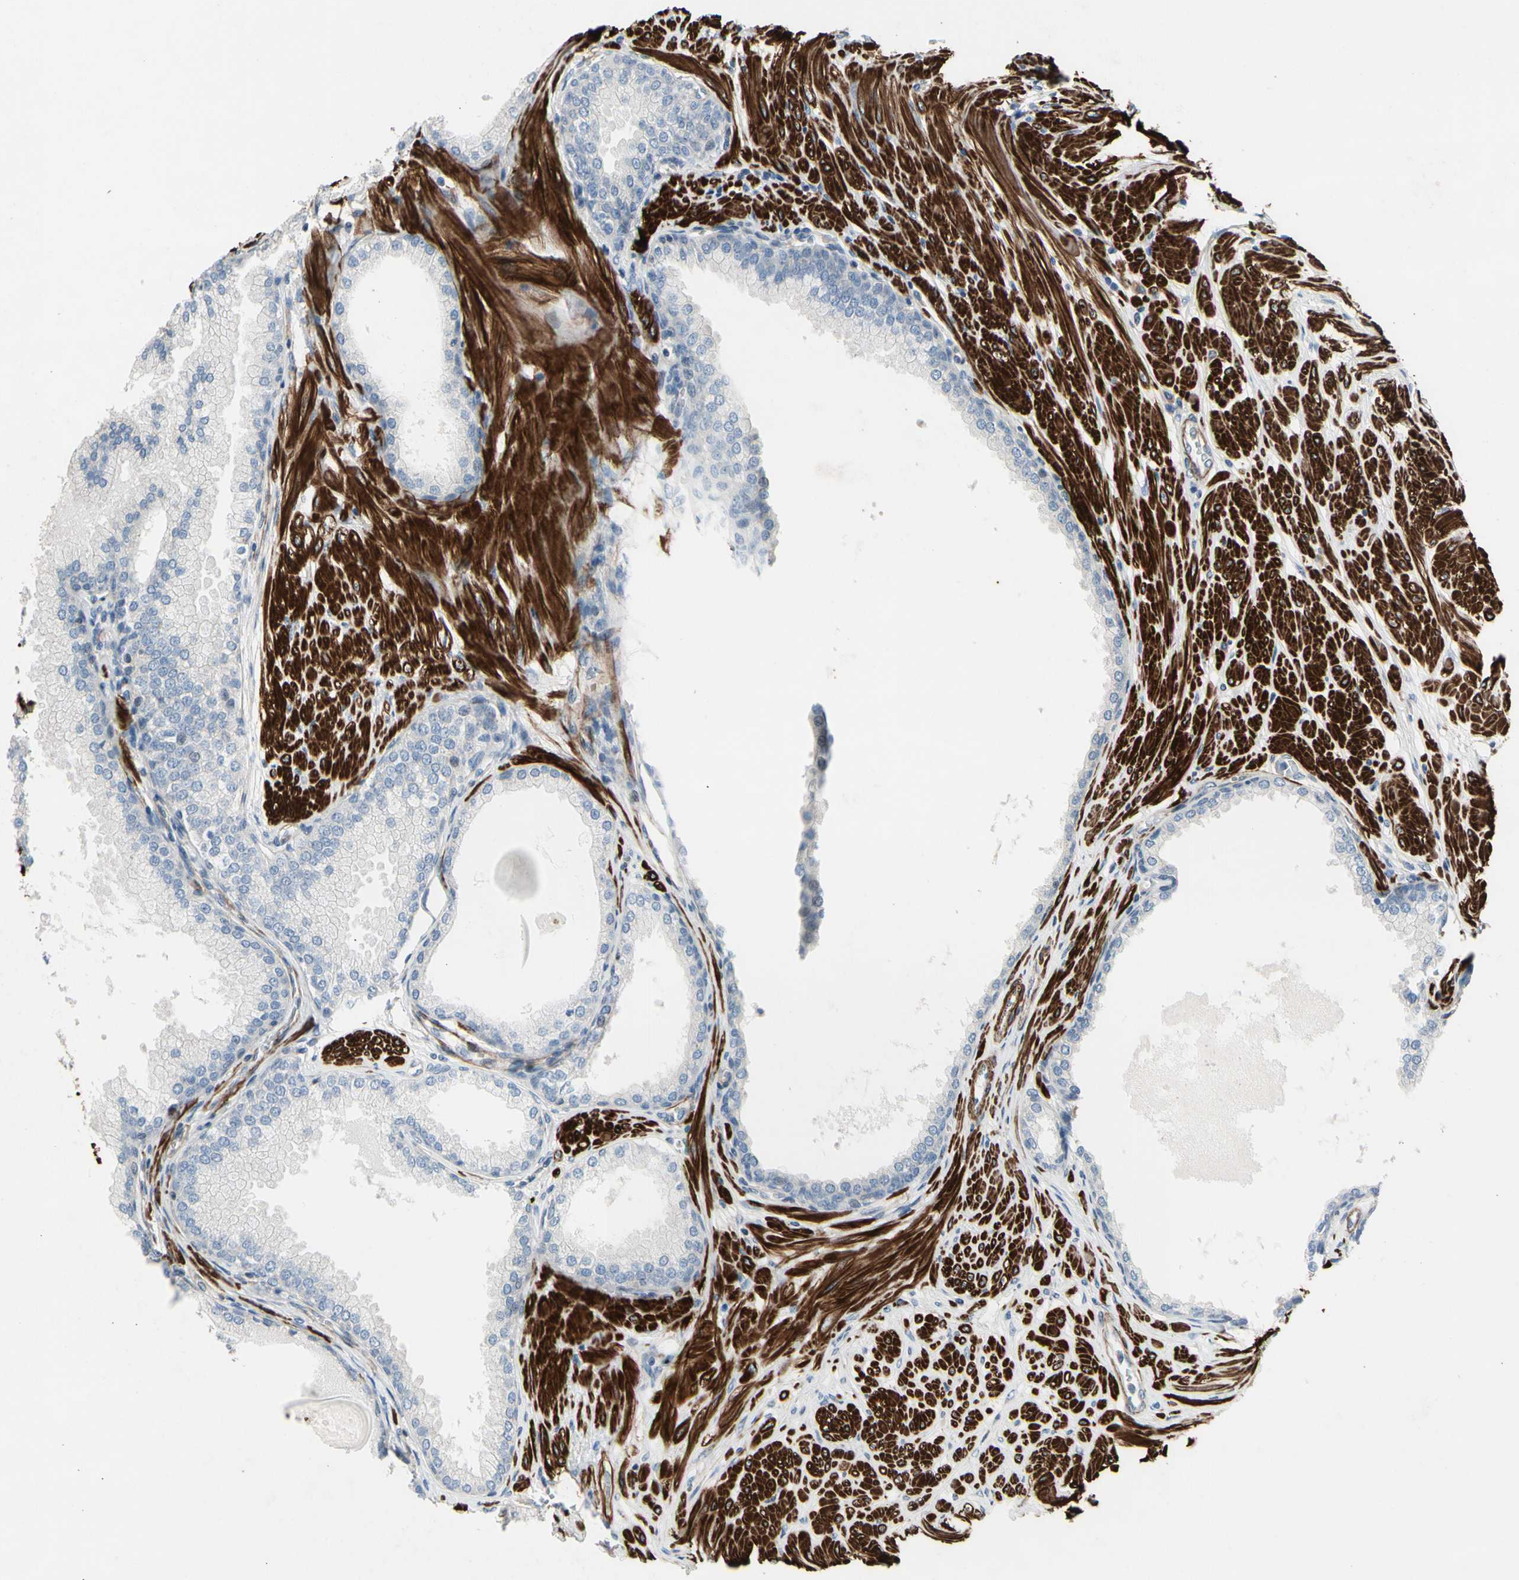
{"staining": {"intensity": "negative", "quantity": "none", "location": "none"}, "tissue": "prostate", "cell_type": "Glandular cells", "image_type": "normal", "snomed": [{"axis": "morphology", "description": "Normal tissue, NOS"}, {"axis": "topography", "description": "Prostate"}], "caption": "Immunohistochemical staining of unremarkable prostate displays no significant positivity in glandular cells. The staining was performed using DAB (3,3'-diaminobenzidine) to visualize the protein expression in brown, while the nuclei were stained in blue with hematoxylin (Magnification: 20x).", "gene": "TPM1", "patient": {"sex": "male", "age": 51}}